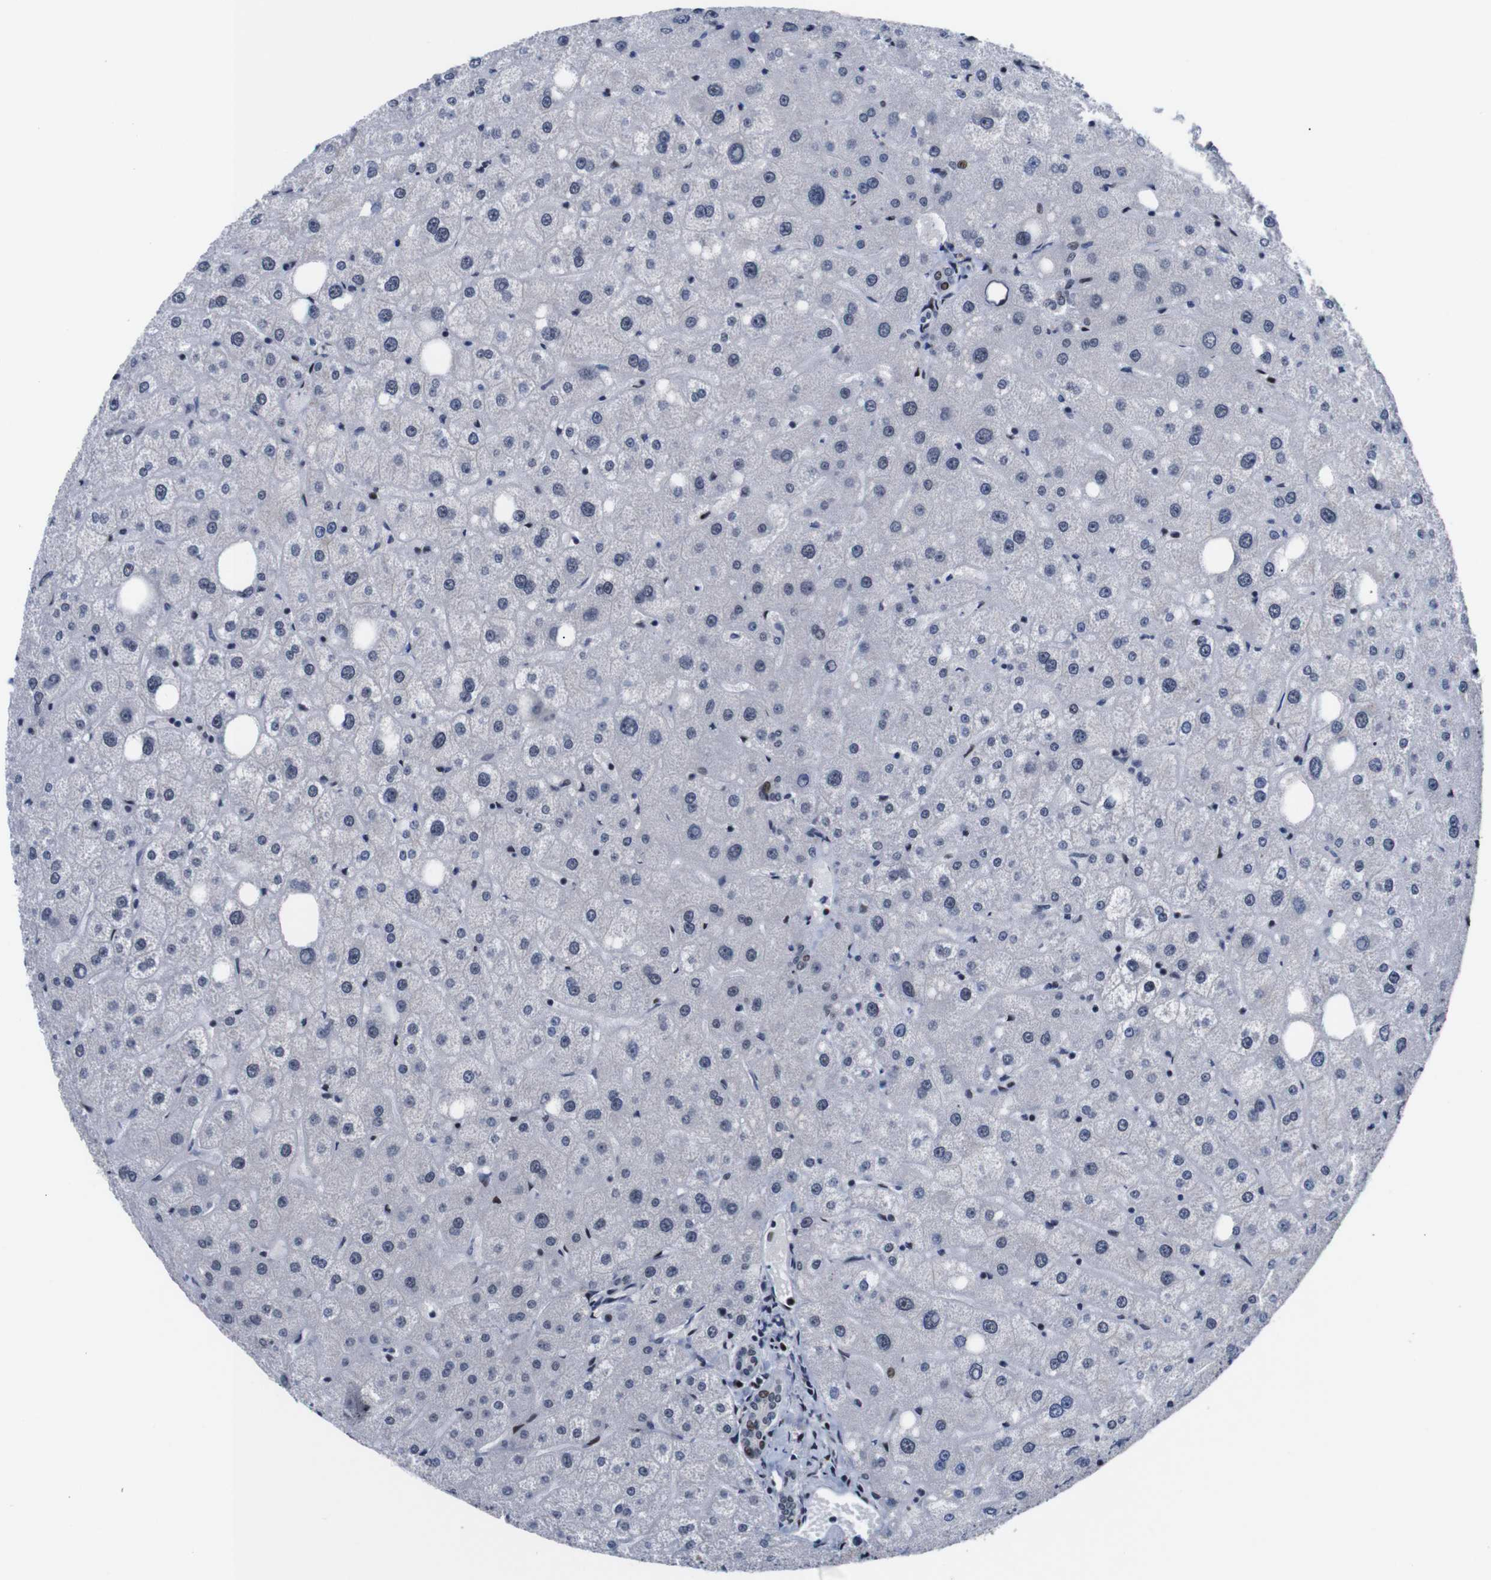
{"staining": {"intensity": "moderate", "quantity": "<25%", "location": "nuclear"}, "tissue": "liver", "cell_type": "Cholangiocytes", "image_type": "normal", "snomed": [{"axis": "morphology", "description": "Normal tissue, NOS"}, {"axis": "topography", "description": "Liver"}], "caption": "A low amount of moderate nuclear expression is seen in approximately <25% of cholangiocytes in benign liver.", "gene": "GATA6", "patient": {"sex": "male", "age": 73}}